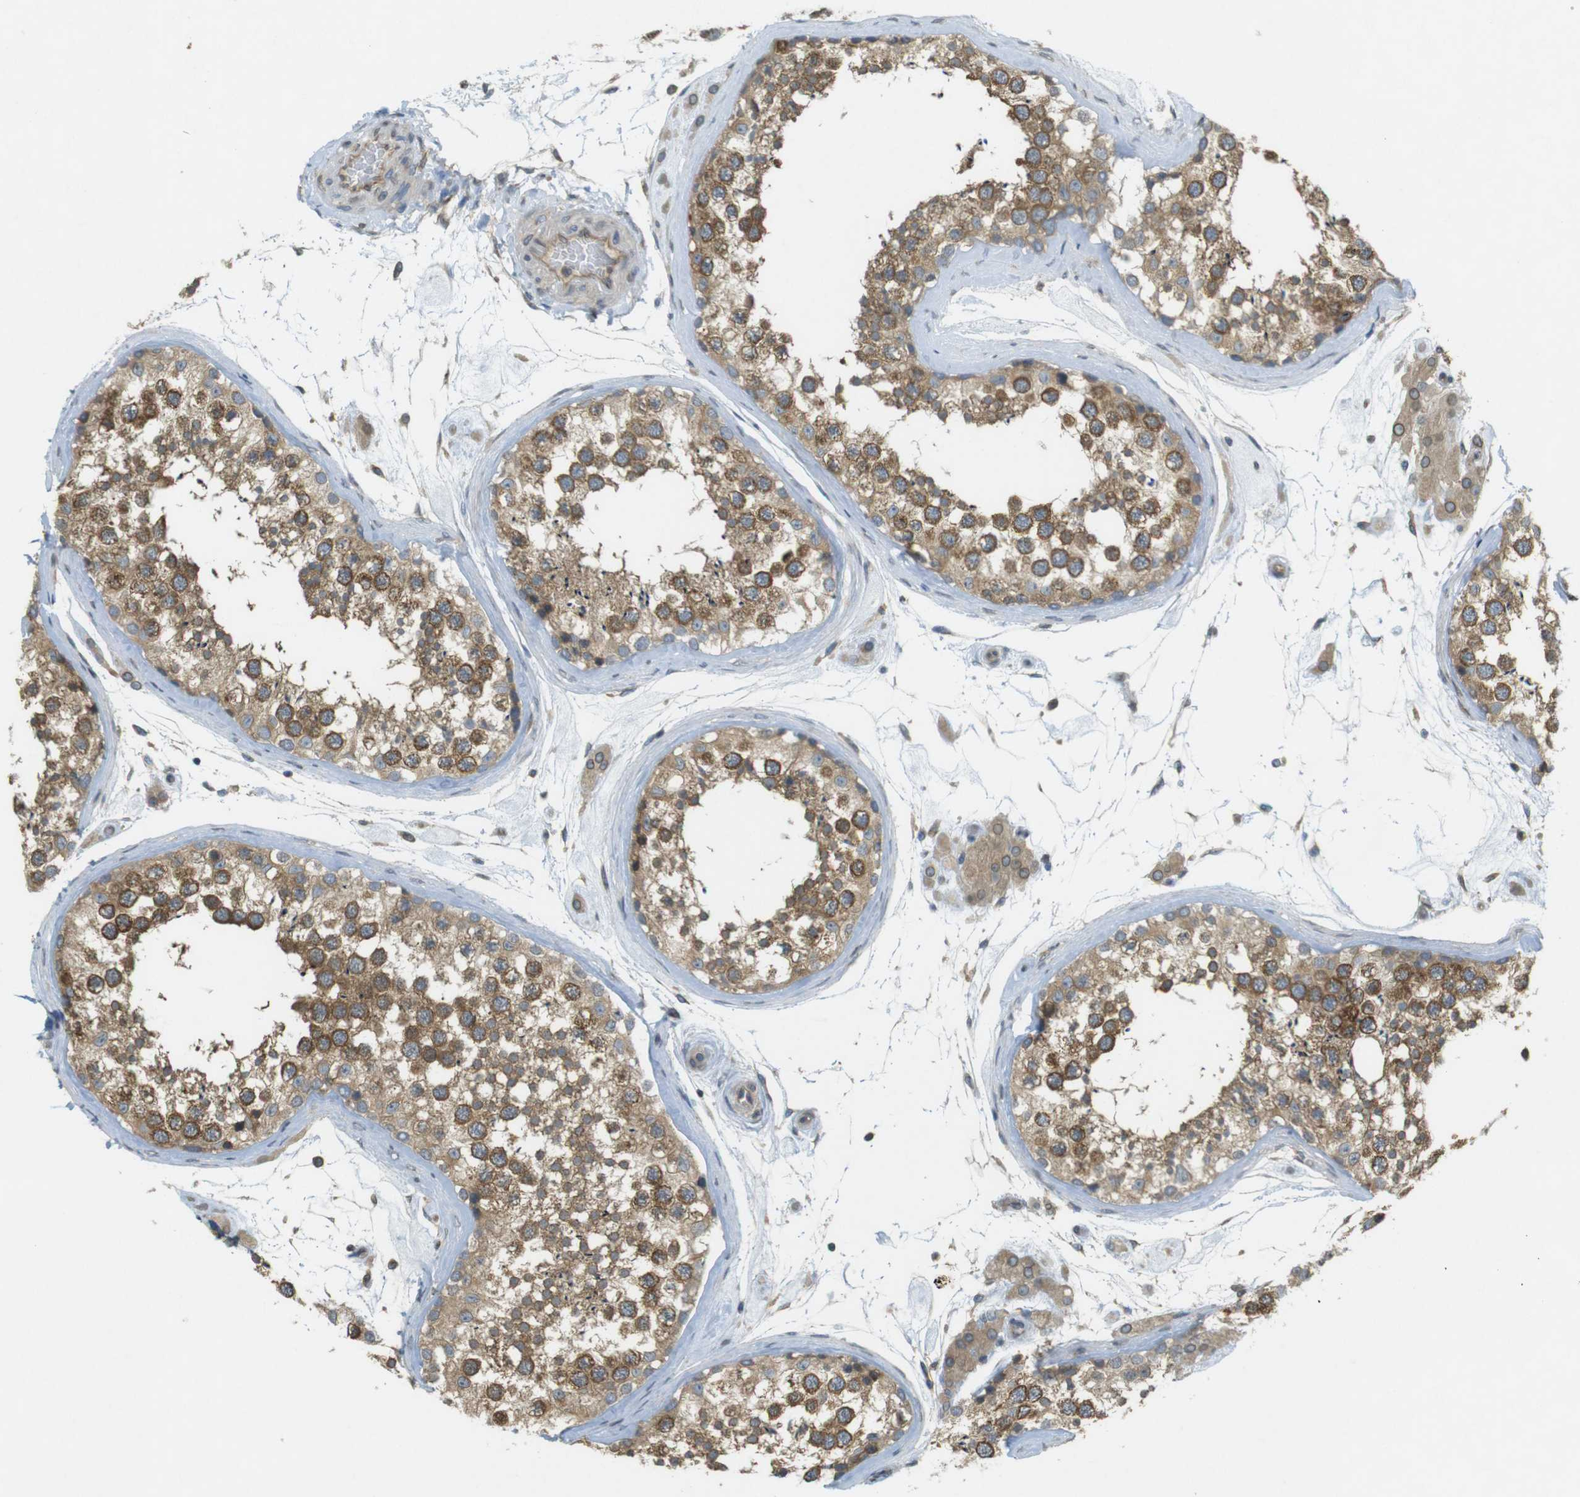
{"staining": {"intensity": "moderate", "quantity": ">75%", "location": "cytoplasmic/membranous"}, "tissue": "testis", "cell_type": "Cells in seminiferous ducts", "image_type": "normal", "snomed": [{"axis": "morphology", "description": "Normal tissue, NOS"}, {"axis": "topography", "description": "Testis"}], "caption": "The histopathology image demonstrates a brown stain indicating the presence of a protein in the cytoplasmic/membranous of cells in seminiferous ducts in testis.", "gene": "KIF5B", "patient": {"sex": "male", "age": 46}}